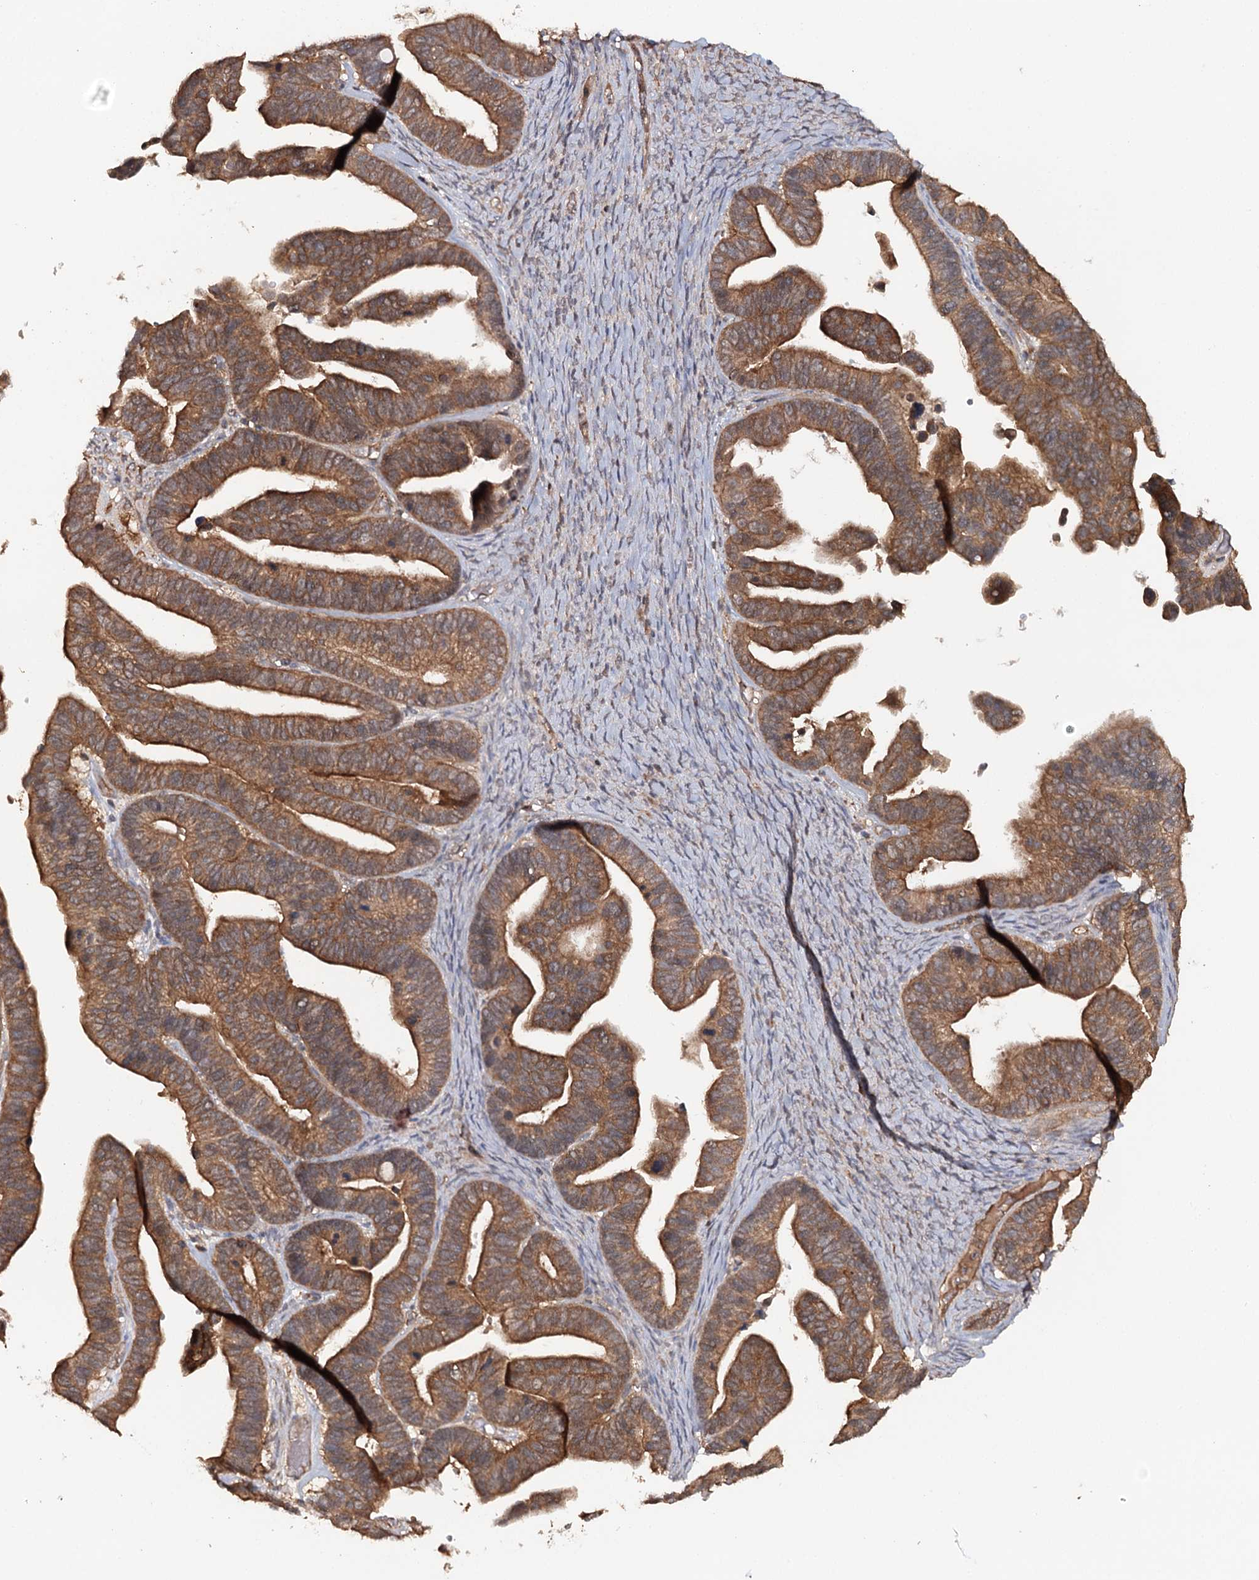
{"staining": {"intensity": "moderate", "quantity": ">75%", "location": "cytoplasmic/membranous"}, "tissue": "ovarian cancer", "cell_type": "Tumor cells", "image_type": "cancer", "snomed": [{"axis": "morphology", "description": "Cystadenocarcinoma, serous, NOS"}, {"axis": "topography", "description": "Ovary"}], "caption": "IHC image of neoplastic tissue: human ovarian cancer (serous cystadenocarcinoma) stained using immunohistochemistry (IHC) shows medium levels of moderate protein expression localized specifically in the cytoplasmic/membranous of tumor cells, appearing as a cytoplasmic/membranous brown color.", "gene": "BCR", "patient": {"sex": "female", "age": 56}}